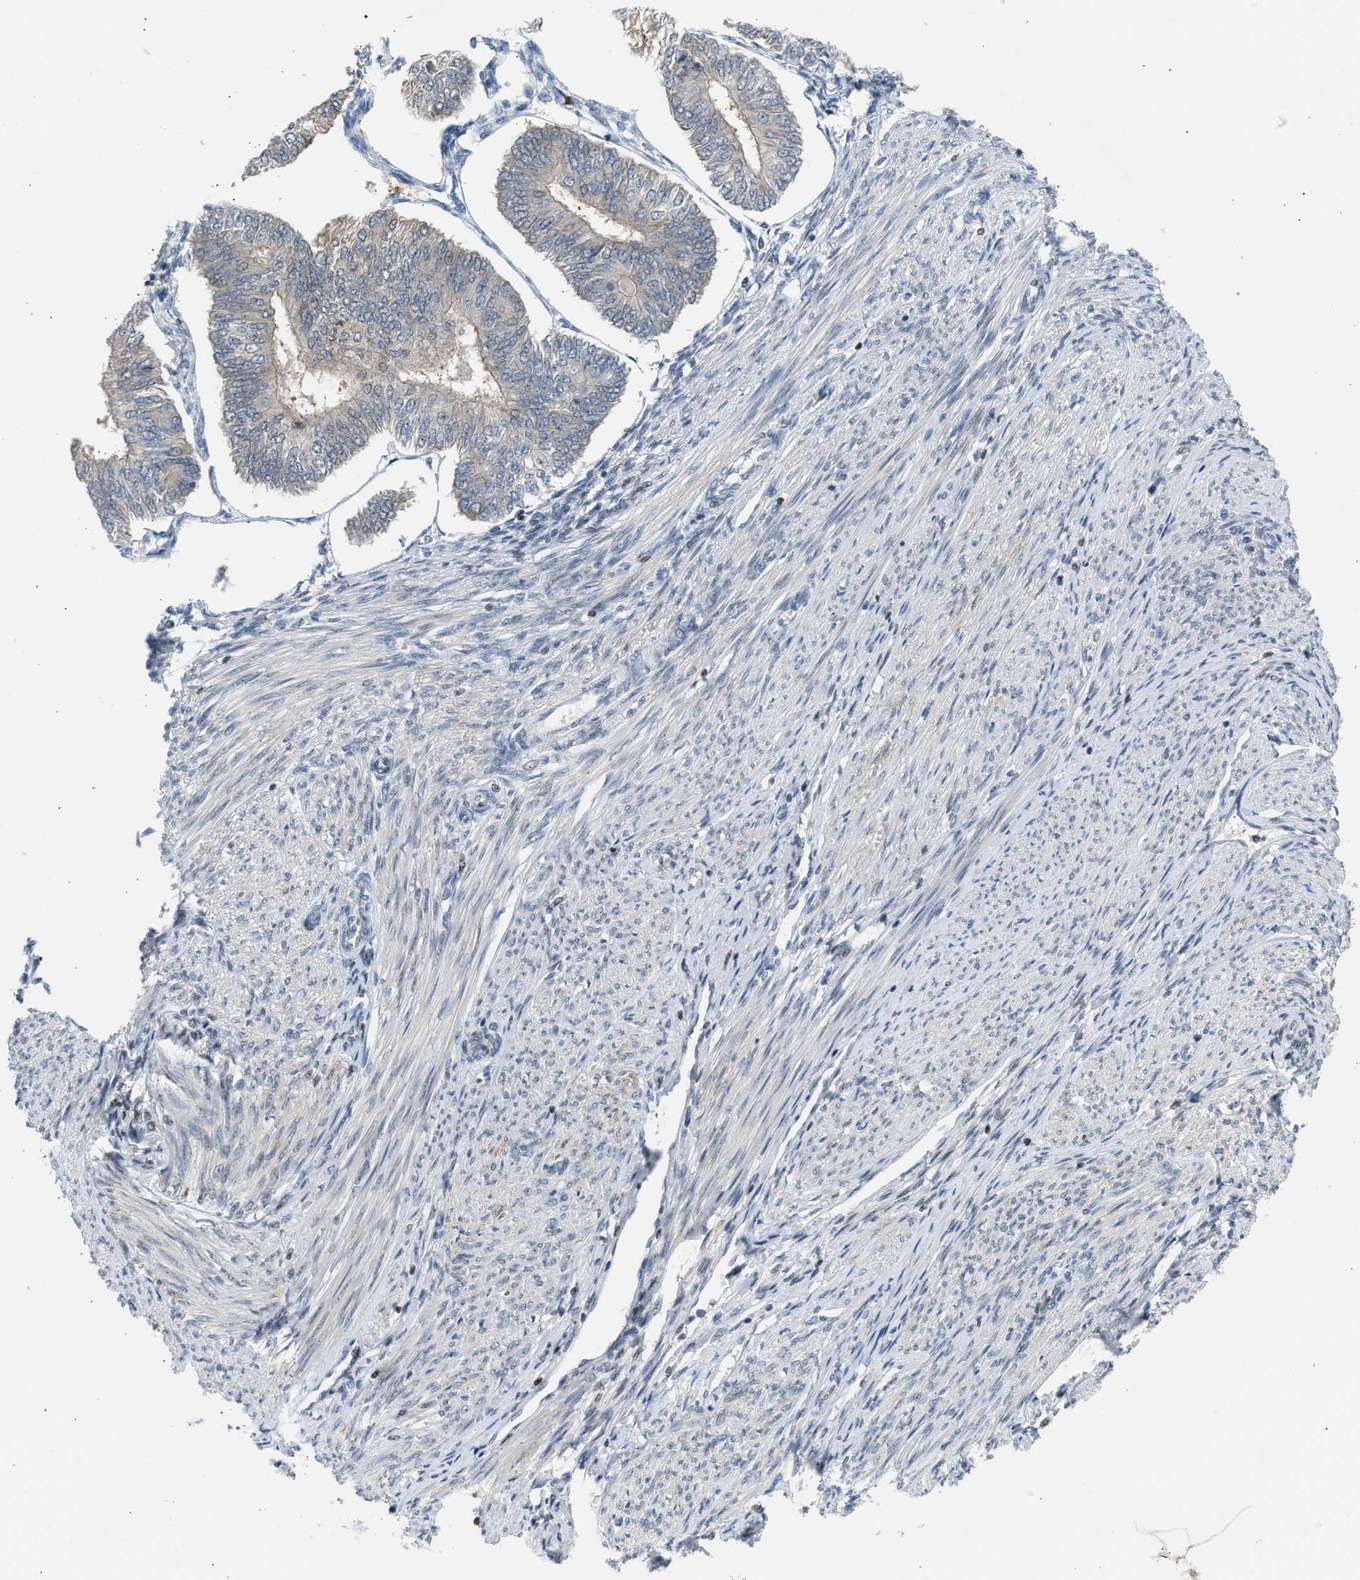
{"staining": {"intensity": "negative", "quantity": "none", "location": "none"}, "tissue": "endometrial cancer", "cell_type": "Tumor cells", "image_type": "cancer", "snomed": [{"axis": "morphology", "description": "Adenocarcinoma, NOS"}, {"axis": "topography", "description": "Endometrium"}], "caption": "DAB (3,3'-diaminobenzidine) immunohistochemical staining of human adenocarcinoma (endometrial) displays no significant staining in tumor cells.", "gene": "NPS", "patient": {"sex": "female", "age": 58}}